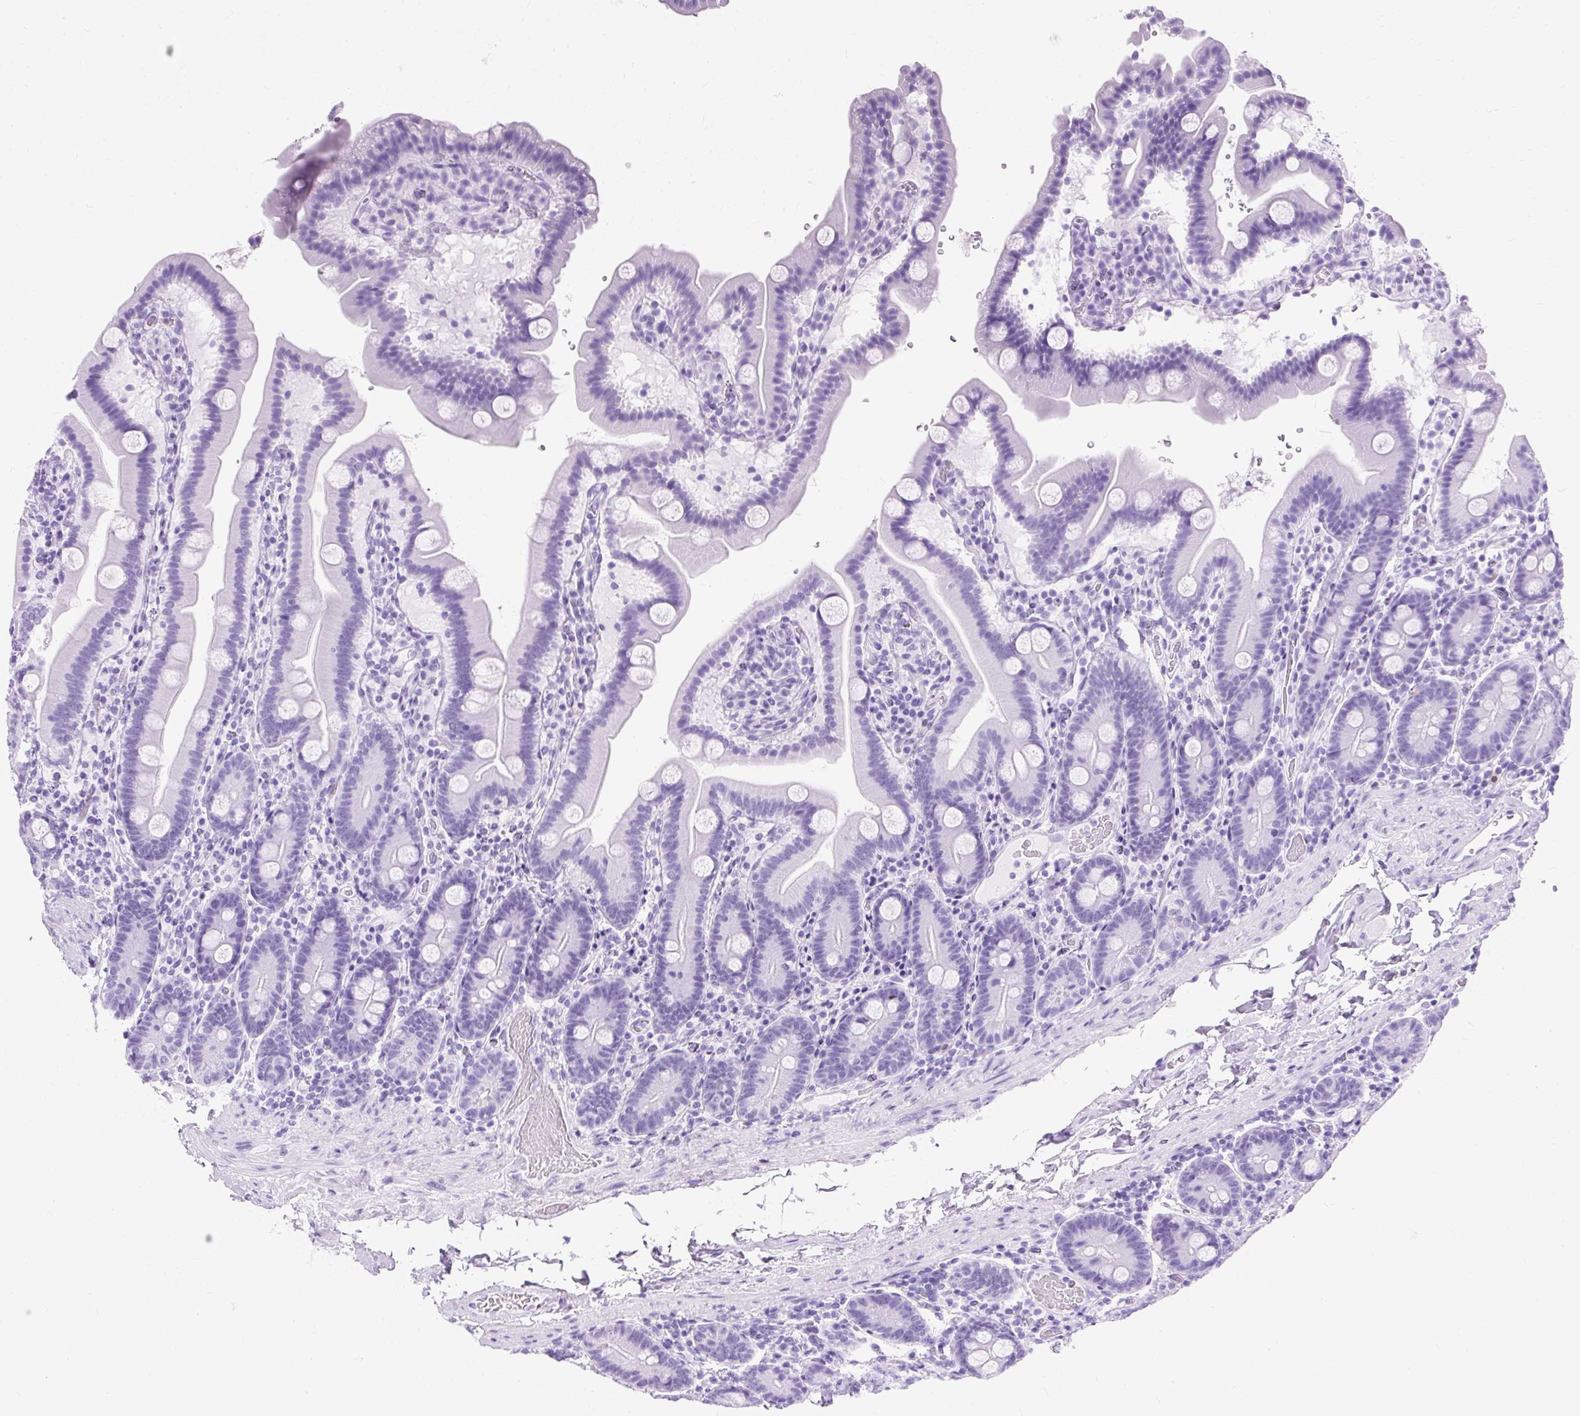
{"staining": {"intensity": "negative", "quantity": "none", "location": "none"}, "tissue": "duodenum", "cell_type": "Glandular cells", "image_type": "normal", "snomed": [{"axis": "morphology", "description": "Normal tissue, NOS"}, {"axis": "topography", "description": "Duodenum"}], "caption": "IHC photomicrograph of normal duodenum: duodenum stained with DAB (3,3'-diaminobenzidine) reveals no significant protein staining in glandular cells.", "gene": "PVALB", "patient": {"sex": "male", "age": 55}}